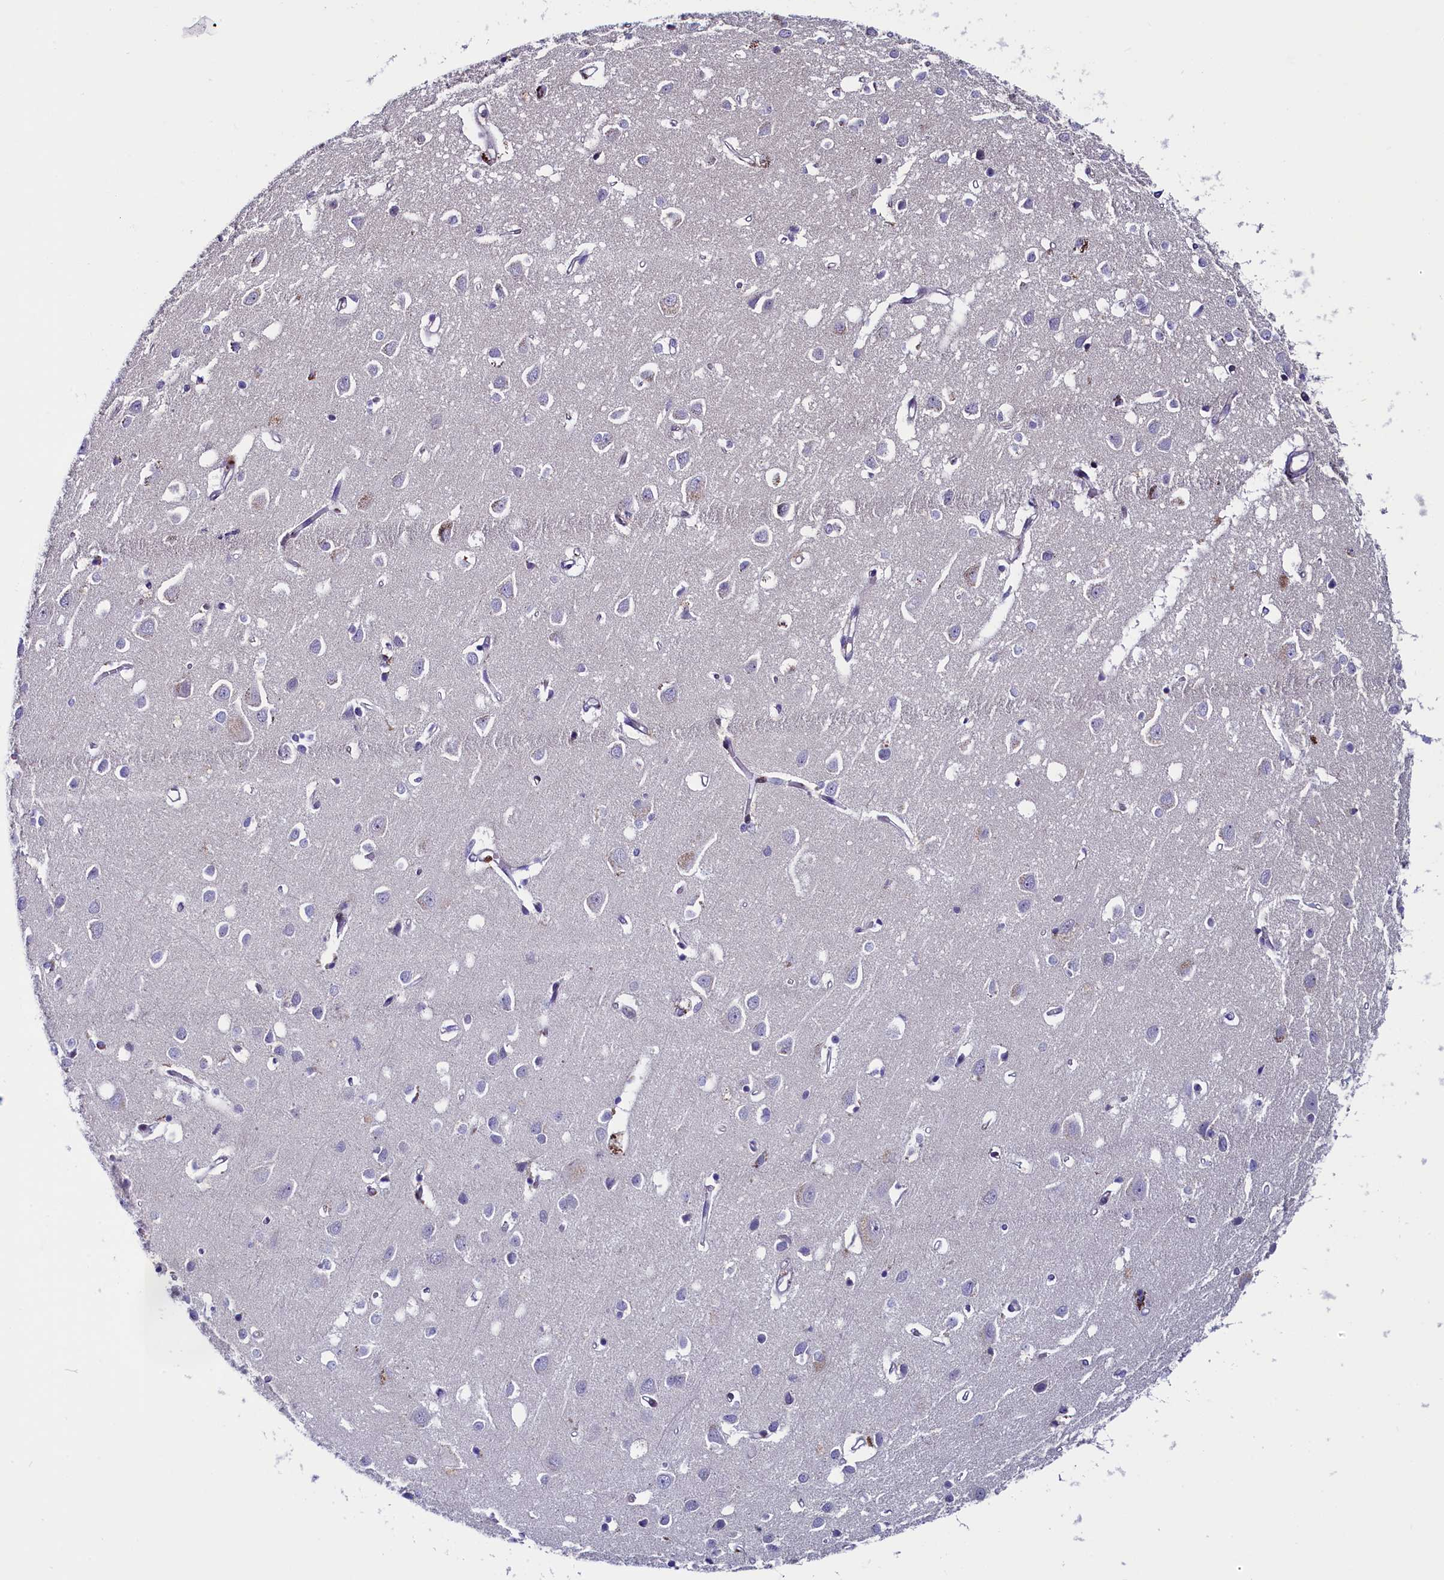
{"staining": {"intensity": "weak", "quantity": "25%-75%", "location": "cytoplasmic/membranous"}, "tissue": "cerebral cortex", "cell_type": "Endothelial cells", "image_type": "normal", "snomed": [{"axis": "morphology", "description": "Normal tissue, NOS"}, {"axis": "topography", "description": "Cerebral cortex"}], "caption": "Endothelial cells show low levels of weak cytoplasmic/membranous expression in approximately 25%-75% of cells in normal cerebral cortex.", "gene": "CIAPIN1", "patient": {"sex": "female", "age": 64}}